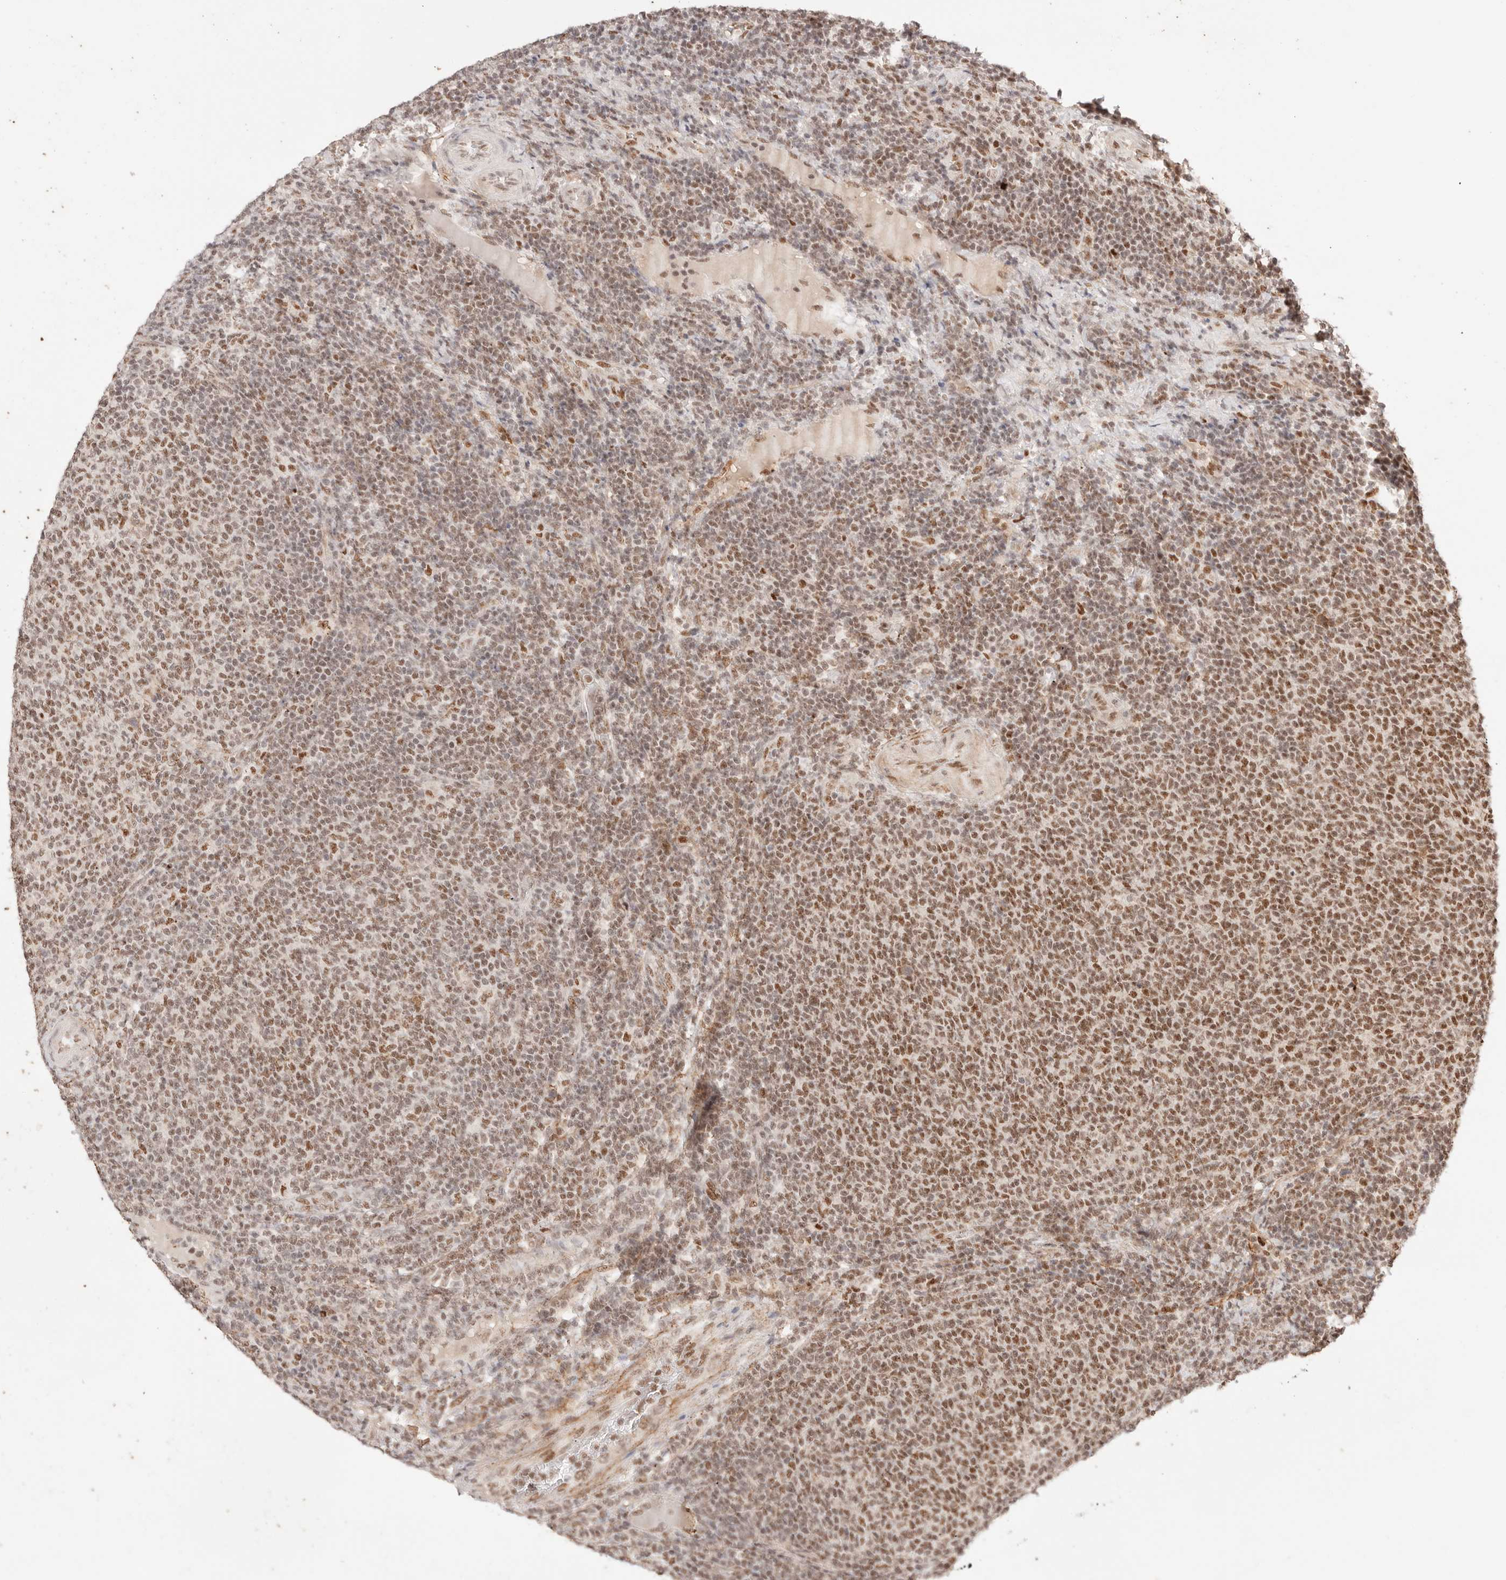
{"staining": {"intensity": "moderate", "quantity": ">75%", "location": "nuclear"}, "tissue": "lymphoma", "cell_type": "Tumor cells", "image_type": "cancer", "snomed": [{"axis": "morphology", "description": "Malignant lymphoma, non-Hodgkin's type, Low grade"}, {"axis": "topography", "description": "Lymph node"}], "caption": "High-magnification brightfield microscopy of lymphoma stained with DAB (3,3'-diaminobenzidine) (brown) and counterstained with hematoxylin (blue). tumor cells exhibit moderate nuclear expression is present in approximately>75% of cells.", "gene": "GTF2E2", "patient": {"sex": "male", "age": 66}}